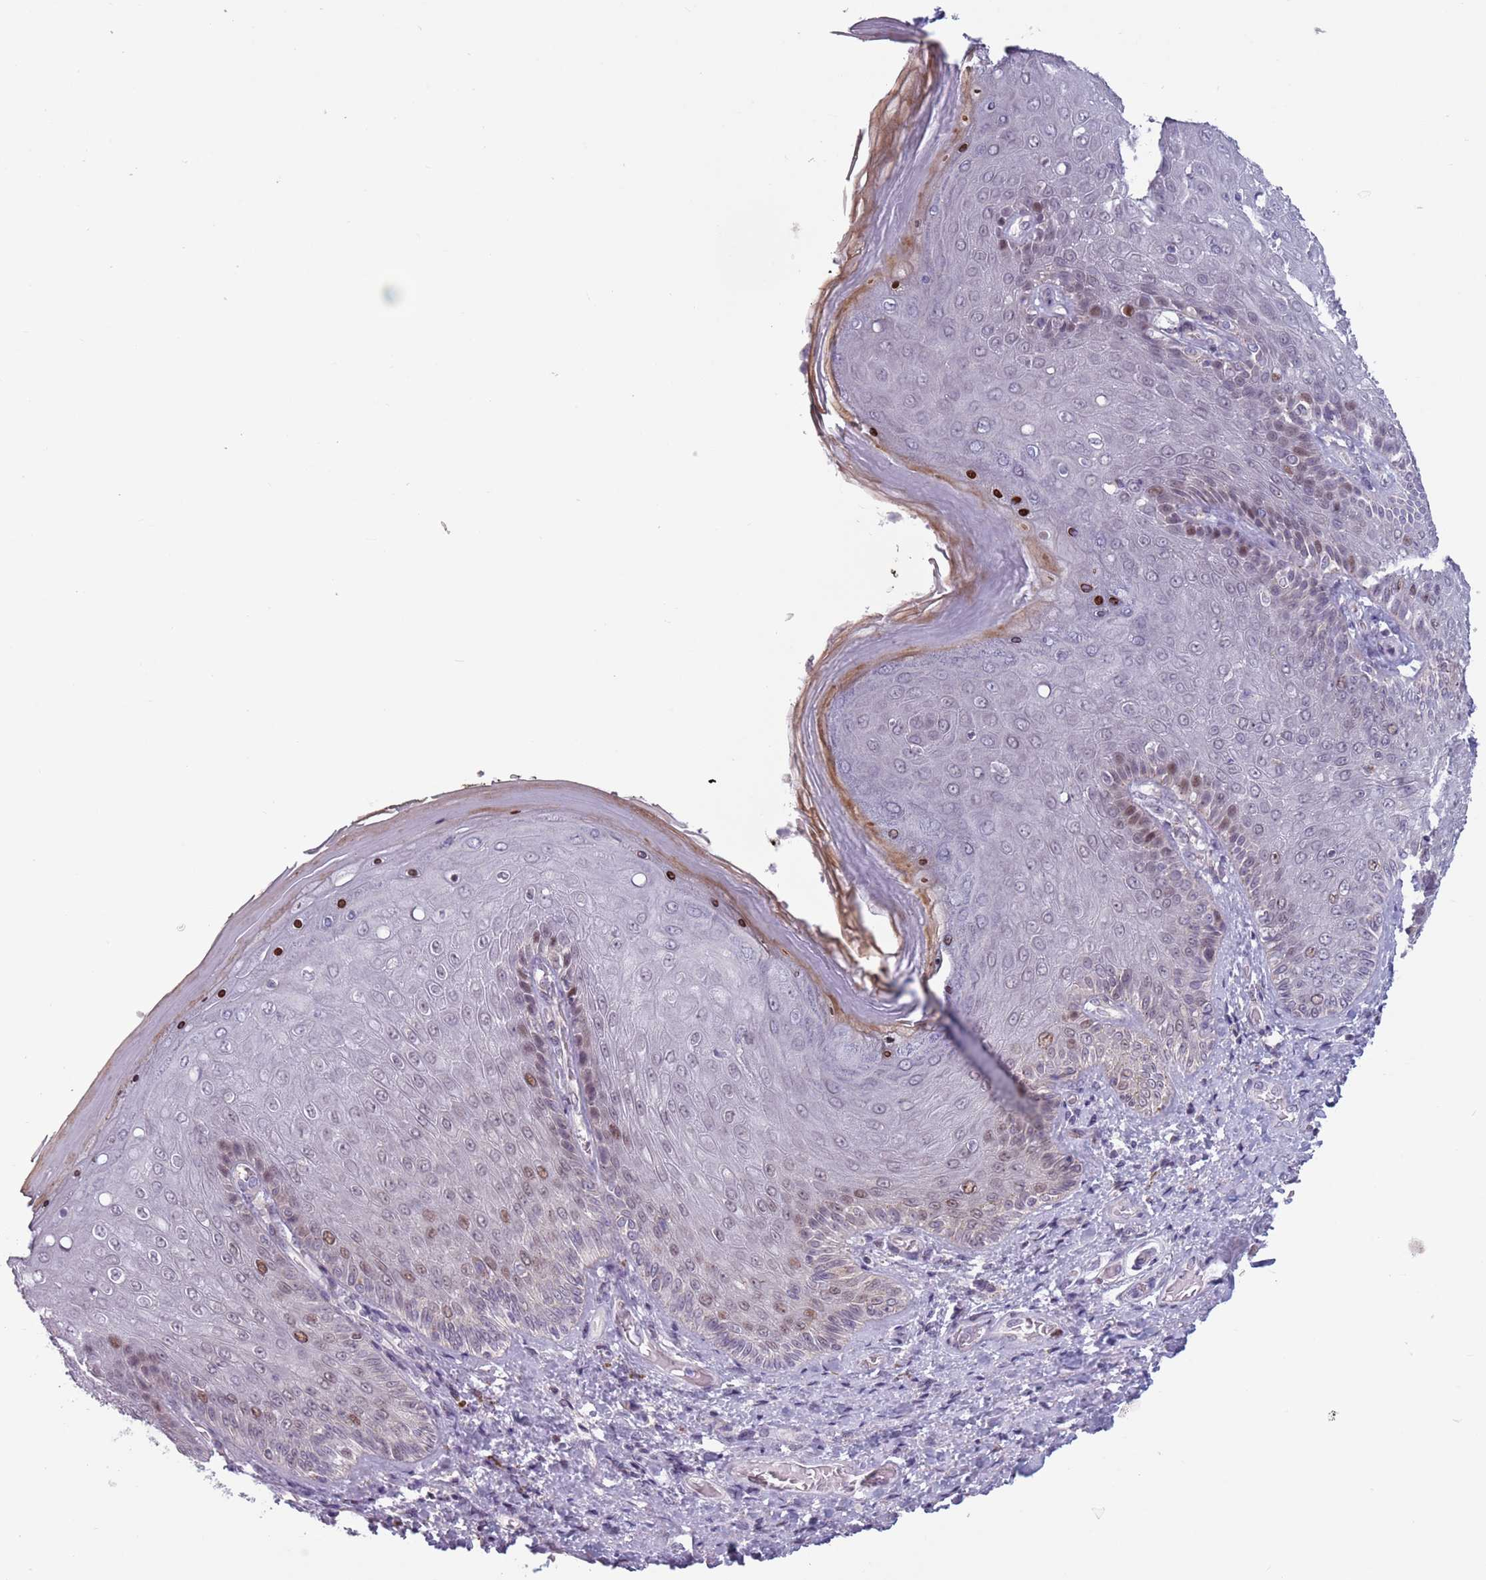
{"staining": {"intensity": "moderate", "quantity": "<25%", "location": "nuclear"}, "tissue": "skin", "cell_type": "Epidermal cells", "image_type": "normal", "snomed": [{"axis": "morphology", "description": "Normal tissue, NOS"}, {"axis": "topography", "description": "Anal"}], "caption": "Immunohistochemistry photomicrograph of benign human skin stained for a protein (brown), which exhibits low levels of moderate nuclear expression in approximately <25% of epidermal cells.", "gene": "ZKSCAN2", "patient": {"sex": "female", "age": 89}}